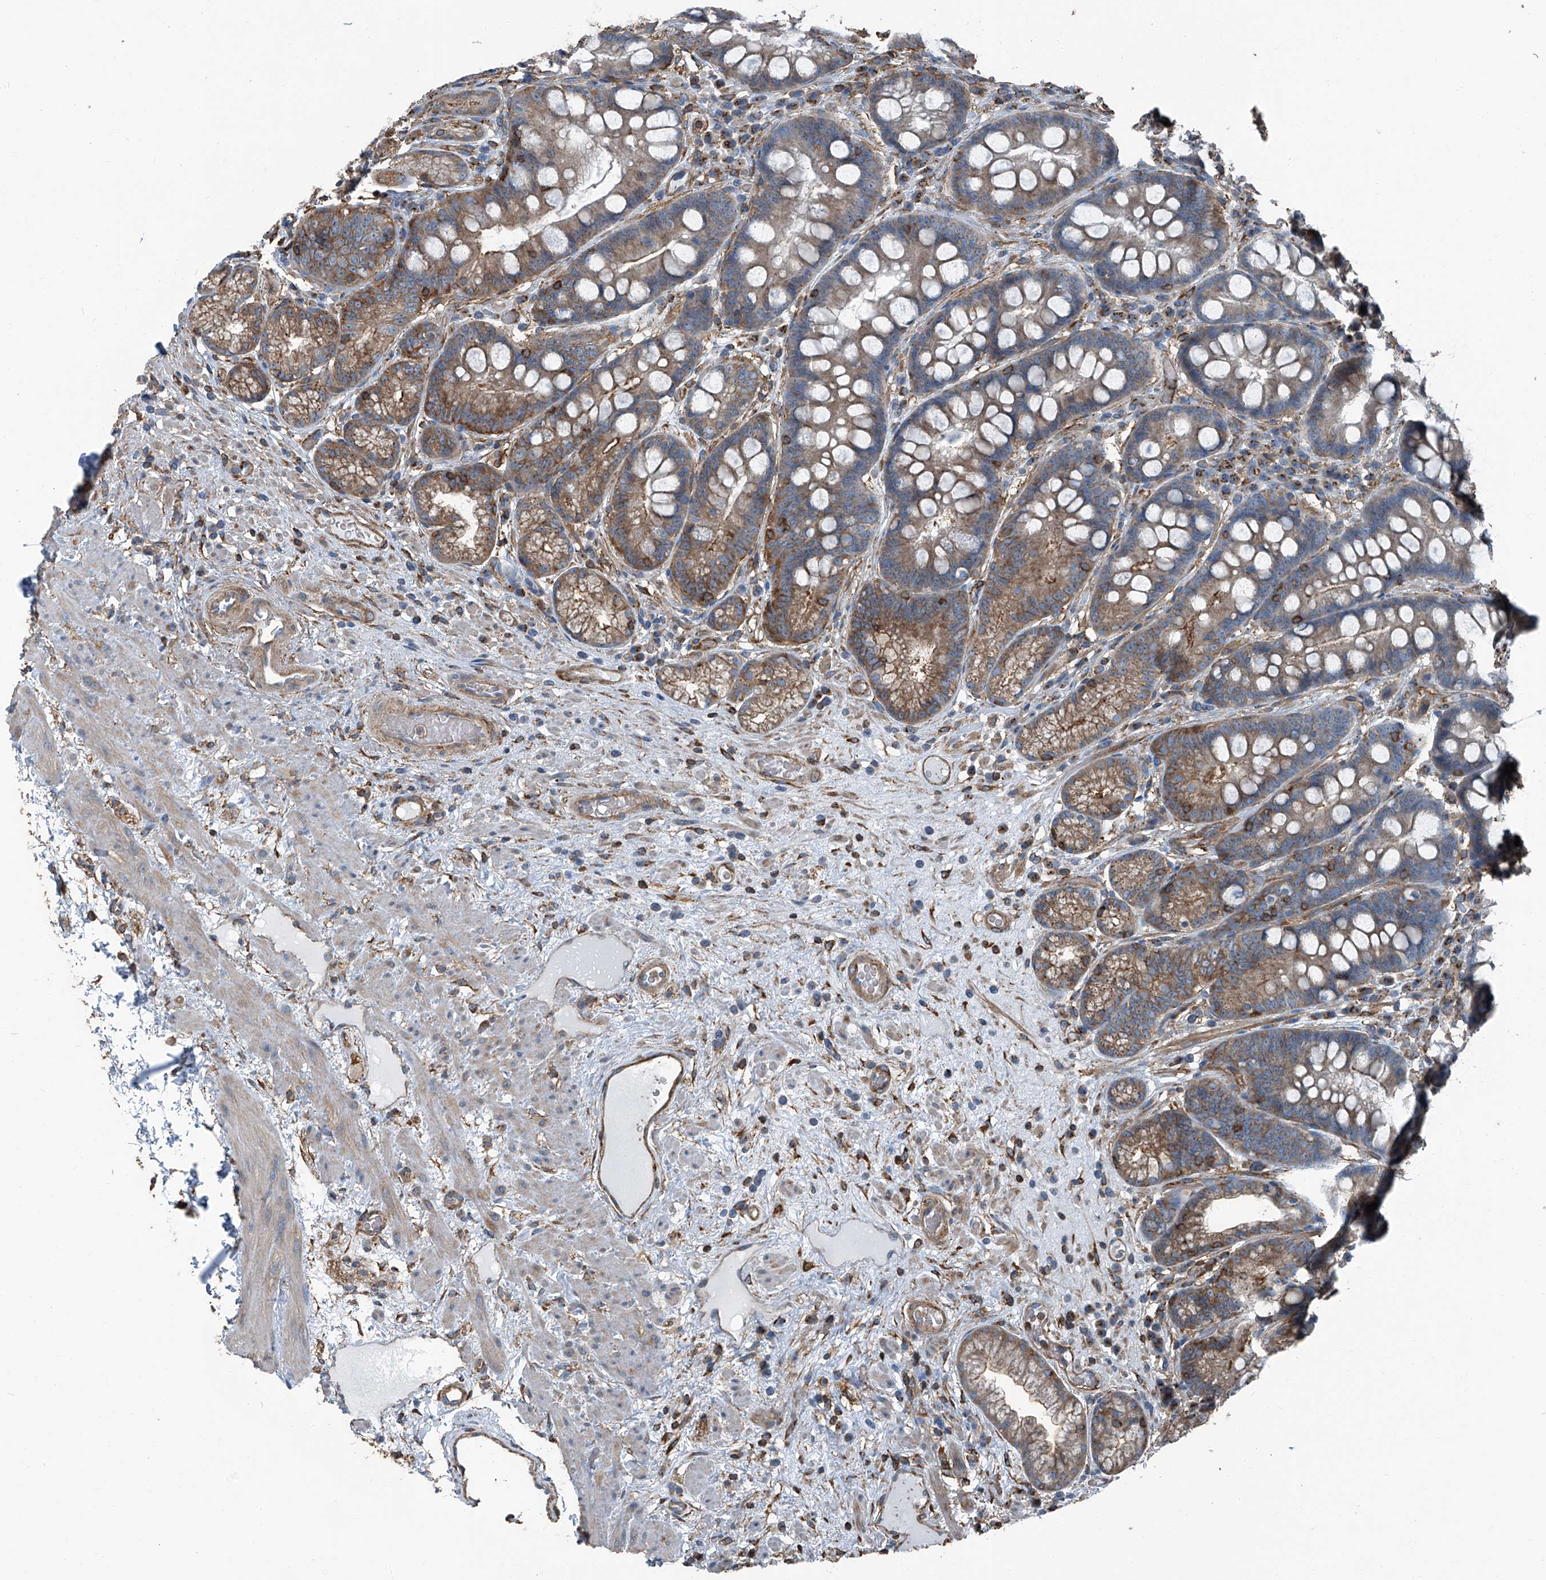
{"staining": {"intensity": "moderate", "quantity": "25%-75%", "location": "cytoplasmic/membranous"}, "tissue": "stomach", "cell_type": "Glandular cells", "image_type": "normal", "snomed": [{"axis": "morphology", "description": "Normal tissue, NOS"}, {"axis": "topography", "description": "Stomach"}], "caption": "IHC micrograph of unremarkable stomach: human stomach stained using immunohistochemistry (IHC) shows medium levels of moderate protein expression localized specifically in the cytoplasmic/membranous of glandular cells, appearing as a cytoplasmic/membranous brown color.", "gene": "SEPTIN7", "patient": {"sex": "male", "age": 57}}